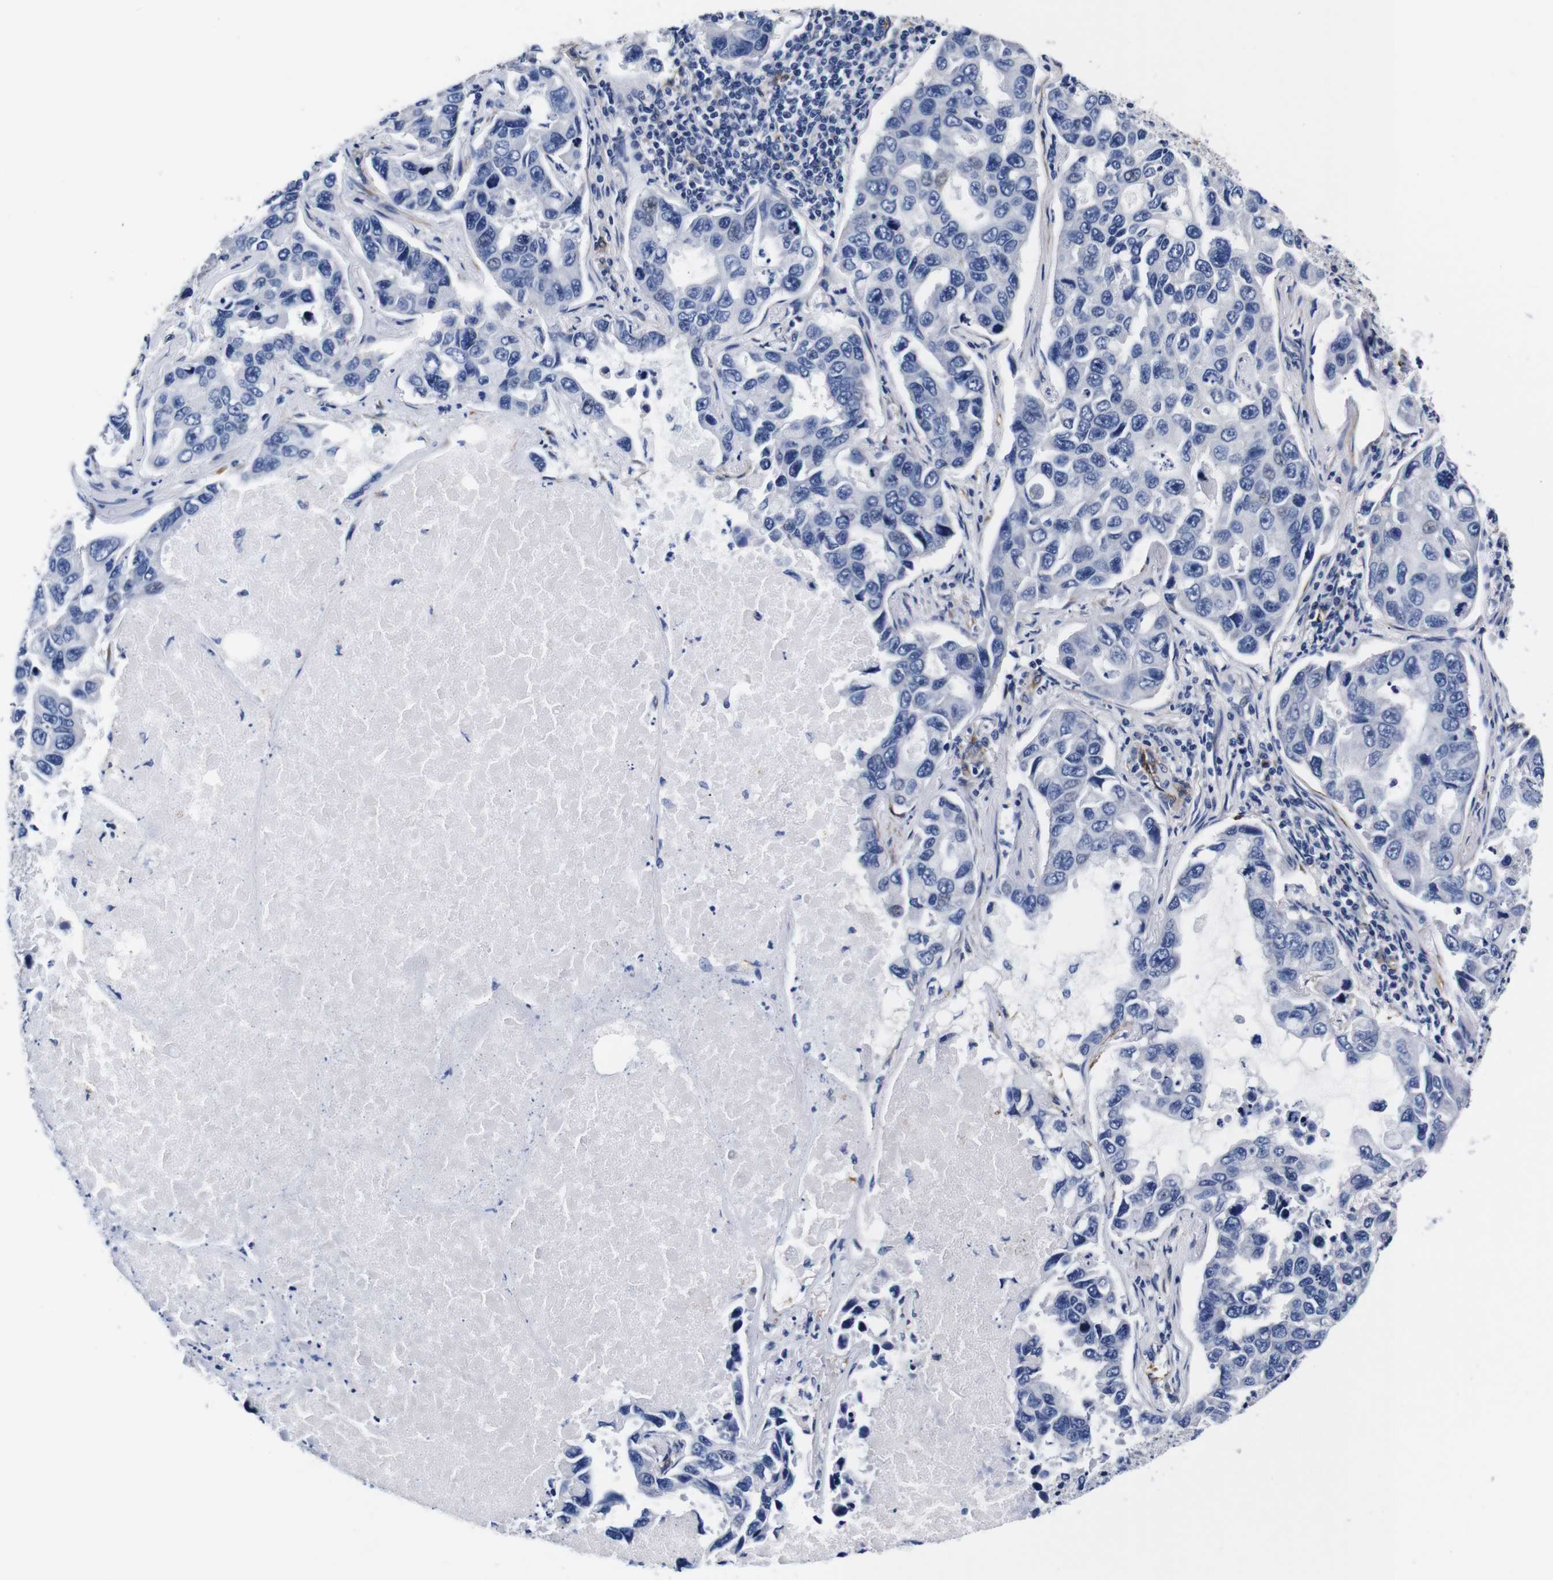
{"staining": {"intensity": "moderate", "quantity": "25%-75%", "location": "cytoplasmic/membranous"}, "tissue": "lung cancer", "cell_type": "Tumor cells", "image_type": "cancer", "snomed": [{"axis": "morphology", "description": "Adenocarcinoma, NOS"}, {"axis": "topography", "description": "Lung"}], "caption": "A histopathology image of lung cancer (adenocarcinoma) stained for a protein displays moderate cytoplasmic/membranous brown staining in tumor cells.", "gene": "LRIG1", "patient": {"sex": "male", "age": 64}}